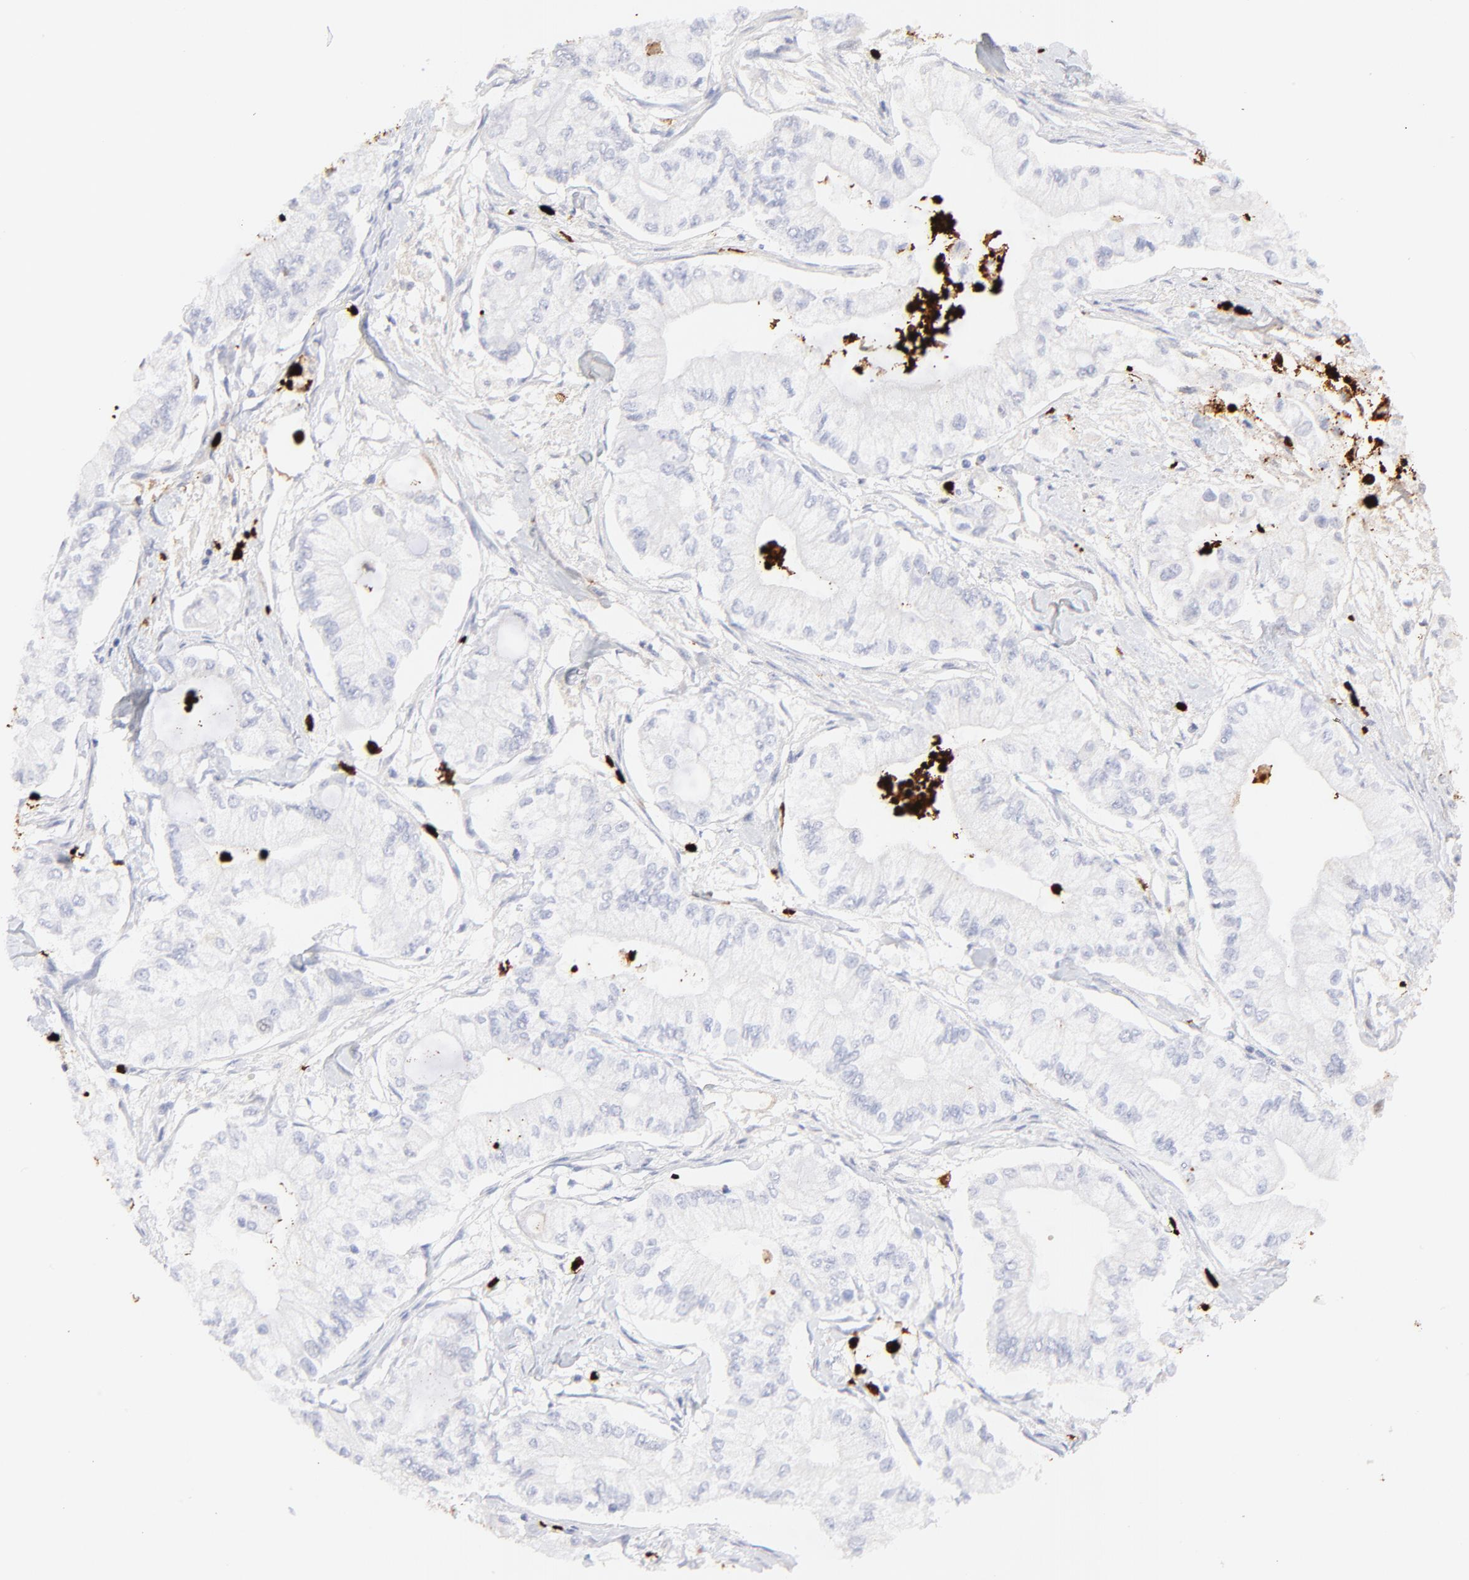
{"staining": {"intensity": "negative", "quantity": "none", "location": "none"}, "tissue": "pancreatic cancer", "cell_type": "Tumor cells", "image_type": "cancer", "snomed": [{"axis": "morphology", "description": "Adenocarcinoma, NOS"}, {"axis": "topography", "description": "Pancreas"}], "caption": "The micrograph displays no significant expression in tumor cells of pancreatic cancer (adenocarcinoma).", "gene": "S100A12", "patient": {"sex": "male", "age": 79}}